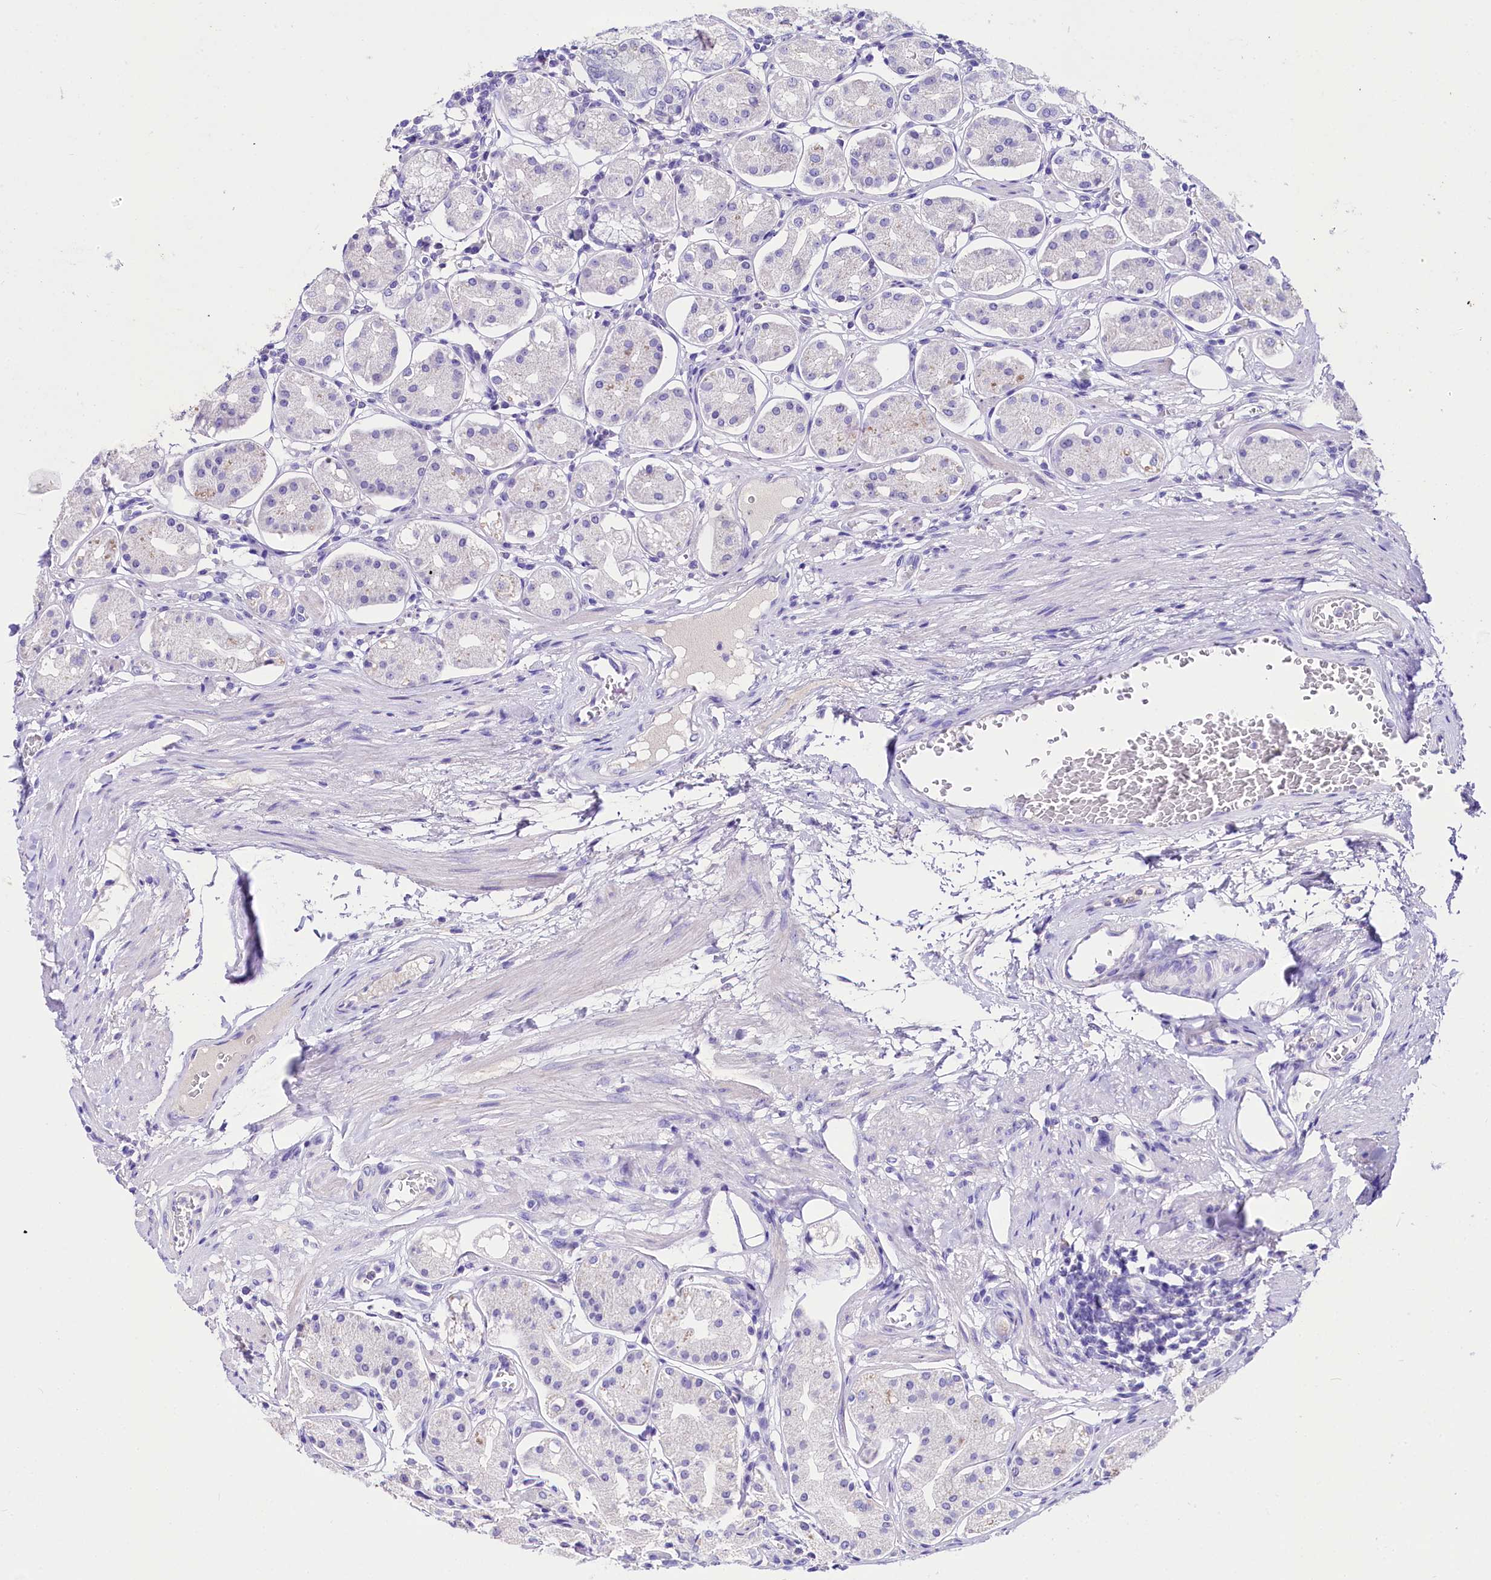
{"staining": {"intensity": "negative", "quantity": "none", "location": "none"}, "tissue": "stomach", "cell_type": "Glandular cells", "image_type": "normal", "snomed": [{"axis": "morphology", "description": "Normal tissue, NOS"}, {"axis": "topography", "description": "Stomach, lower"}], "caption": "Immunohistochemical staining of benign human stomach displays no significant positivity in glandular cells. Nuclei are stained in blue.", "gene": "A2ML1", "patient": {"sex": "female", "age": 56}}